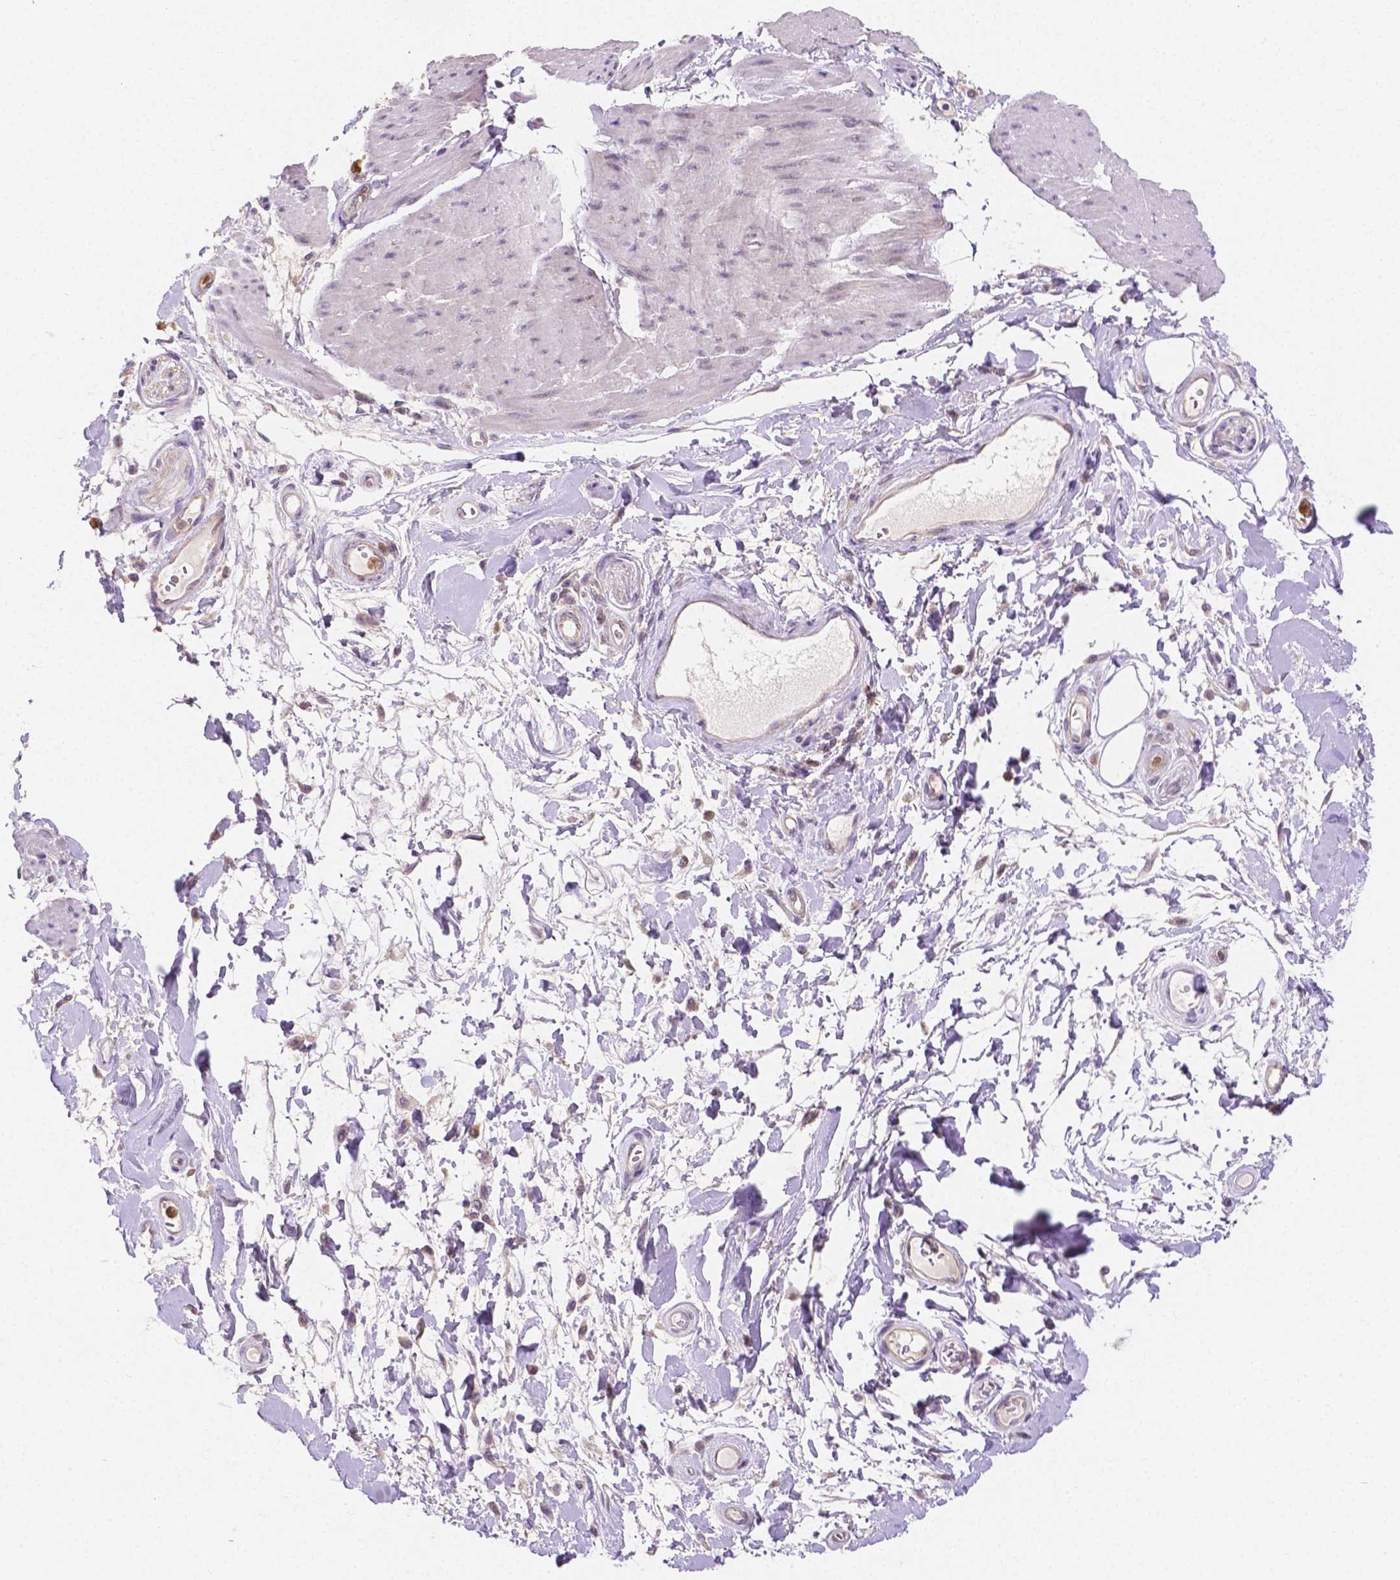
{"staining": {"intensity": "negative", "quantity": "none", "location": "none"}, "tissue": "adipose tissue", "cell_type": "Adipocytes", "image_type": "normal", "snomed": [{"axis": "morphology", "description": "Normal tissue, NOS"}, {"axis": "topography", "description": "Urinary bladder"}, {"axis": "topography", "description": "Peripheral nerve tissue"}], "caption": "Micrograph shows no protein positivity in adipocytes of unremarkable adipose tissue. (IHC, brightfield microscopy, high magnification).", "gene": "ZNRD2", "patient": {"sex": "female", "age": 60}}